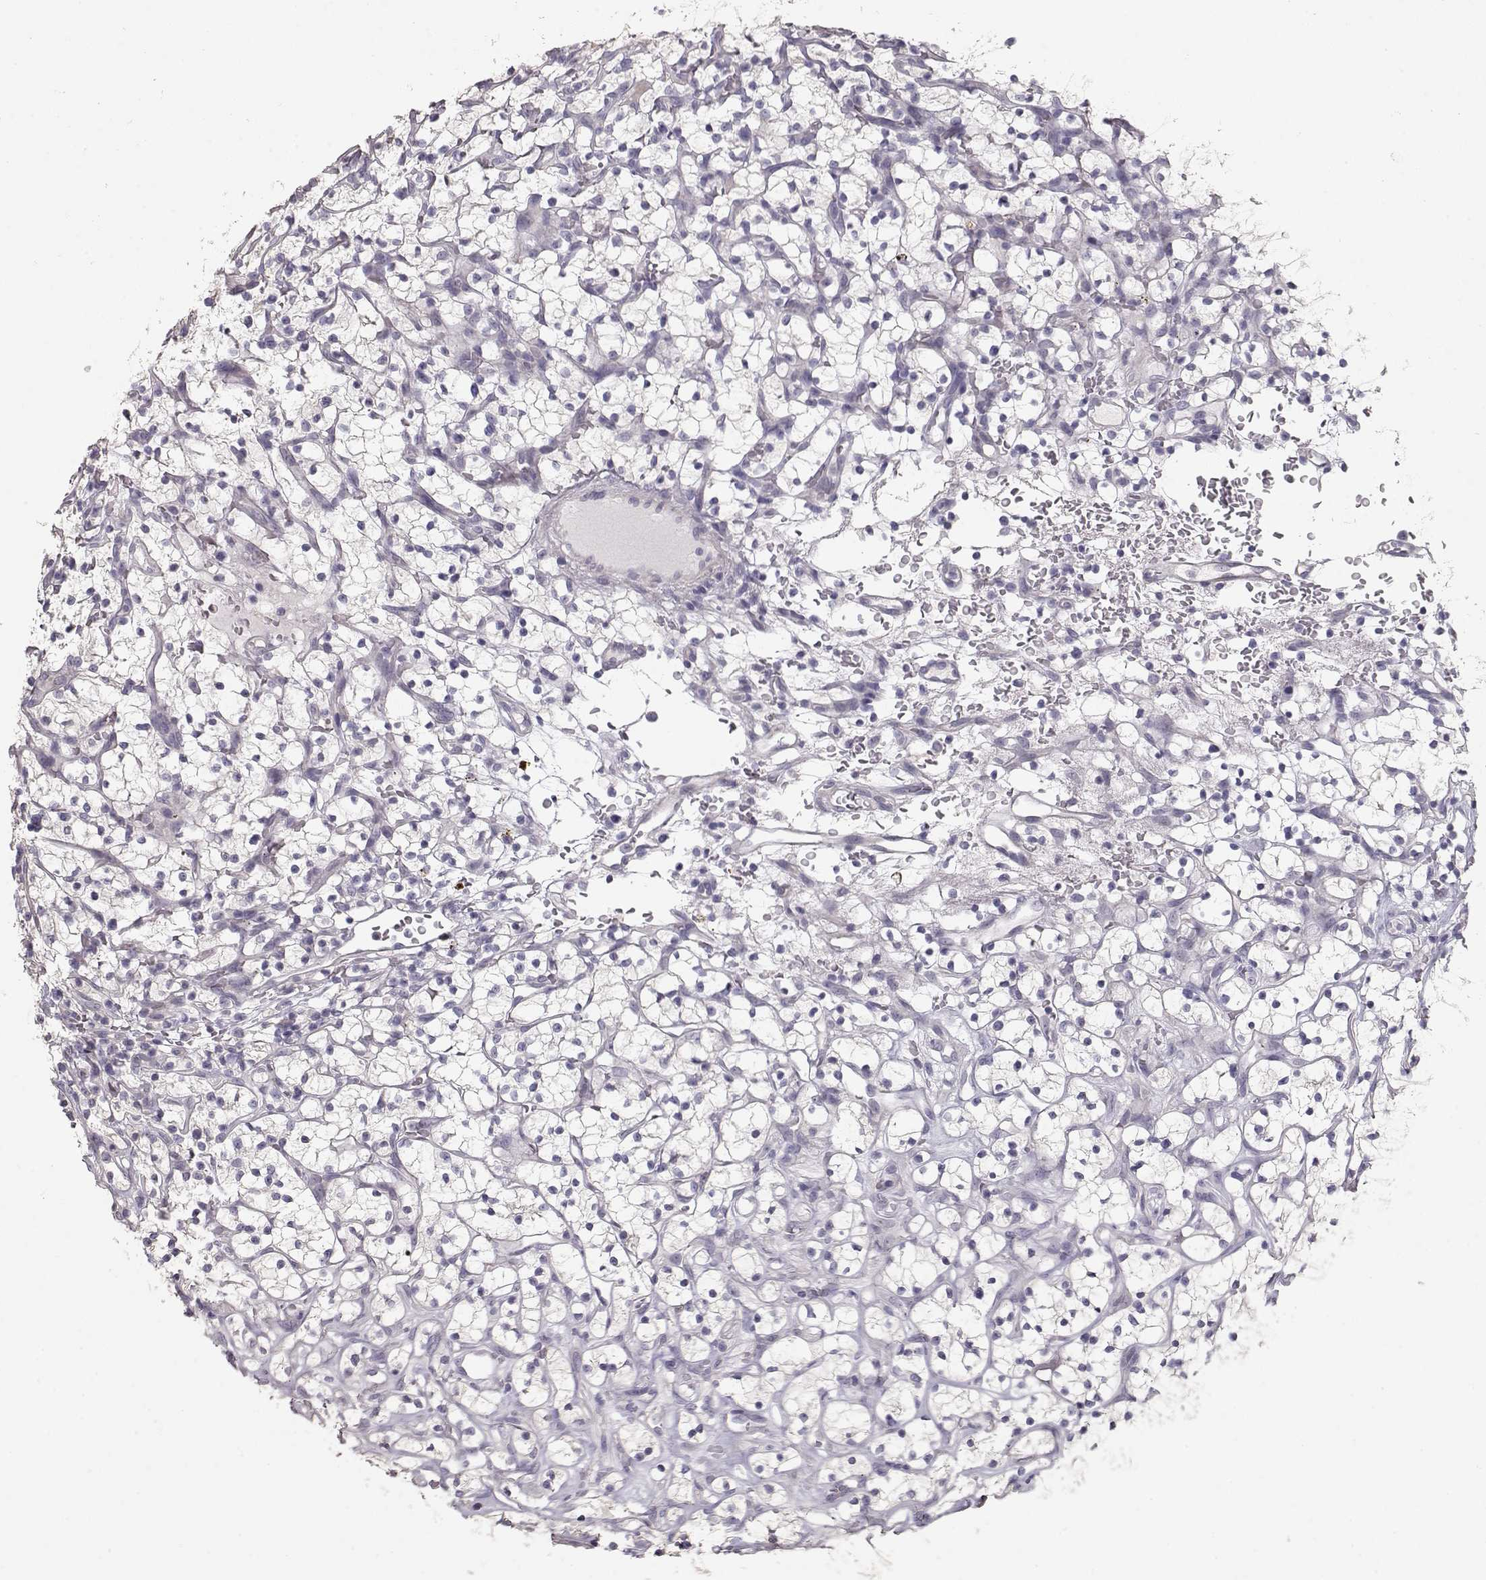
{"staining": {"intensity": "negative", "quantity": "none", "location": "none"}, "tissue": "renal cancer", "cell_type": "Tumor cells", "image_type": "cancer", "snomed": [{"axis": "morphology", "description": "Adenocarcinoma, NOS"}, {"axis": "topography", "description": "Kidney"}], "caption": "This is an immunohistochemistry (IHC) photomicrograph of human renal cancer (adenocarcinoma). There is no positivity in tumor cells.", "gene": "SLC18A1", "patient": {"sex": "female", "age": 64}}